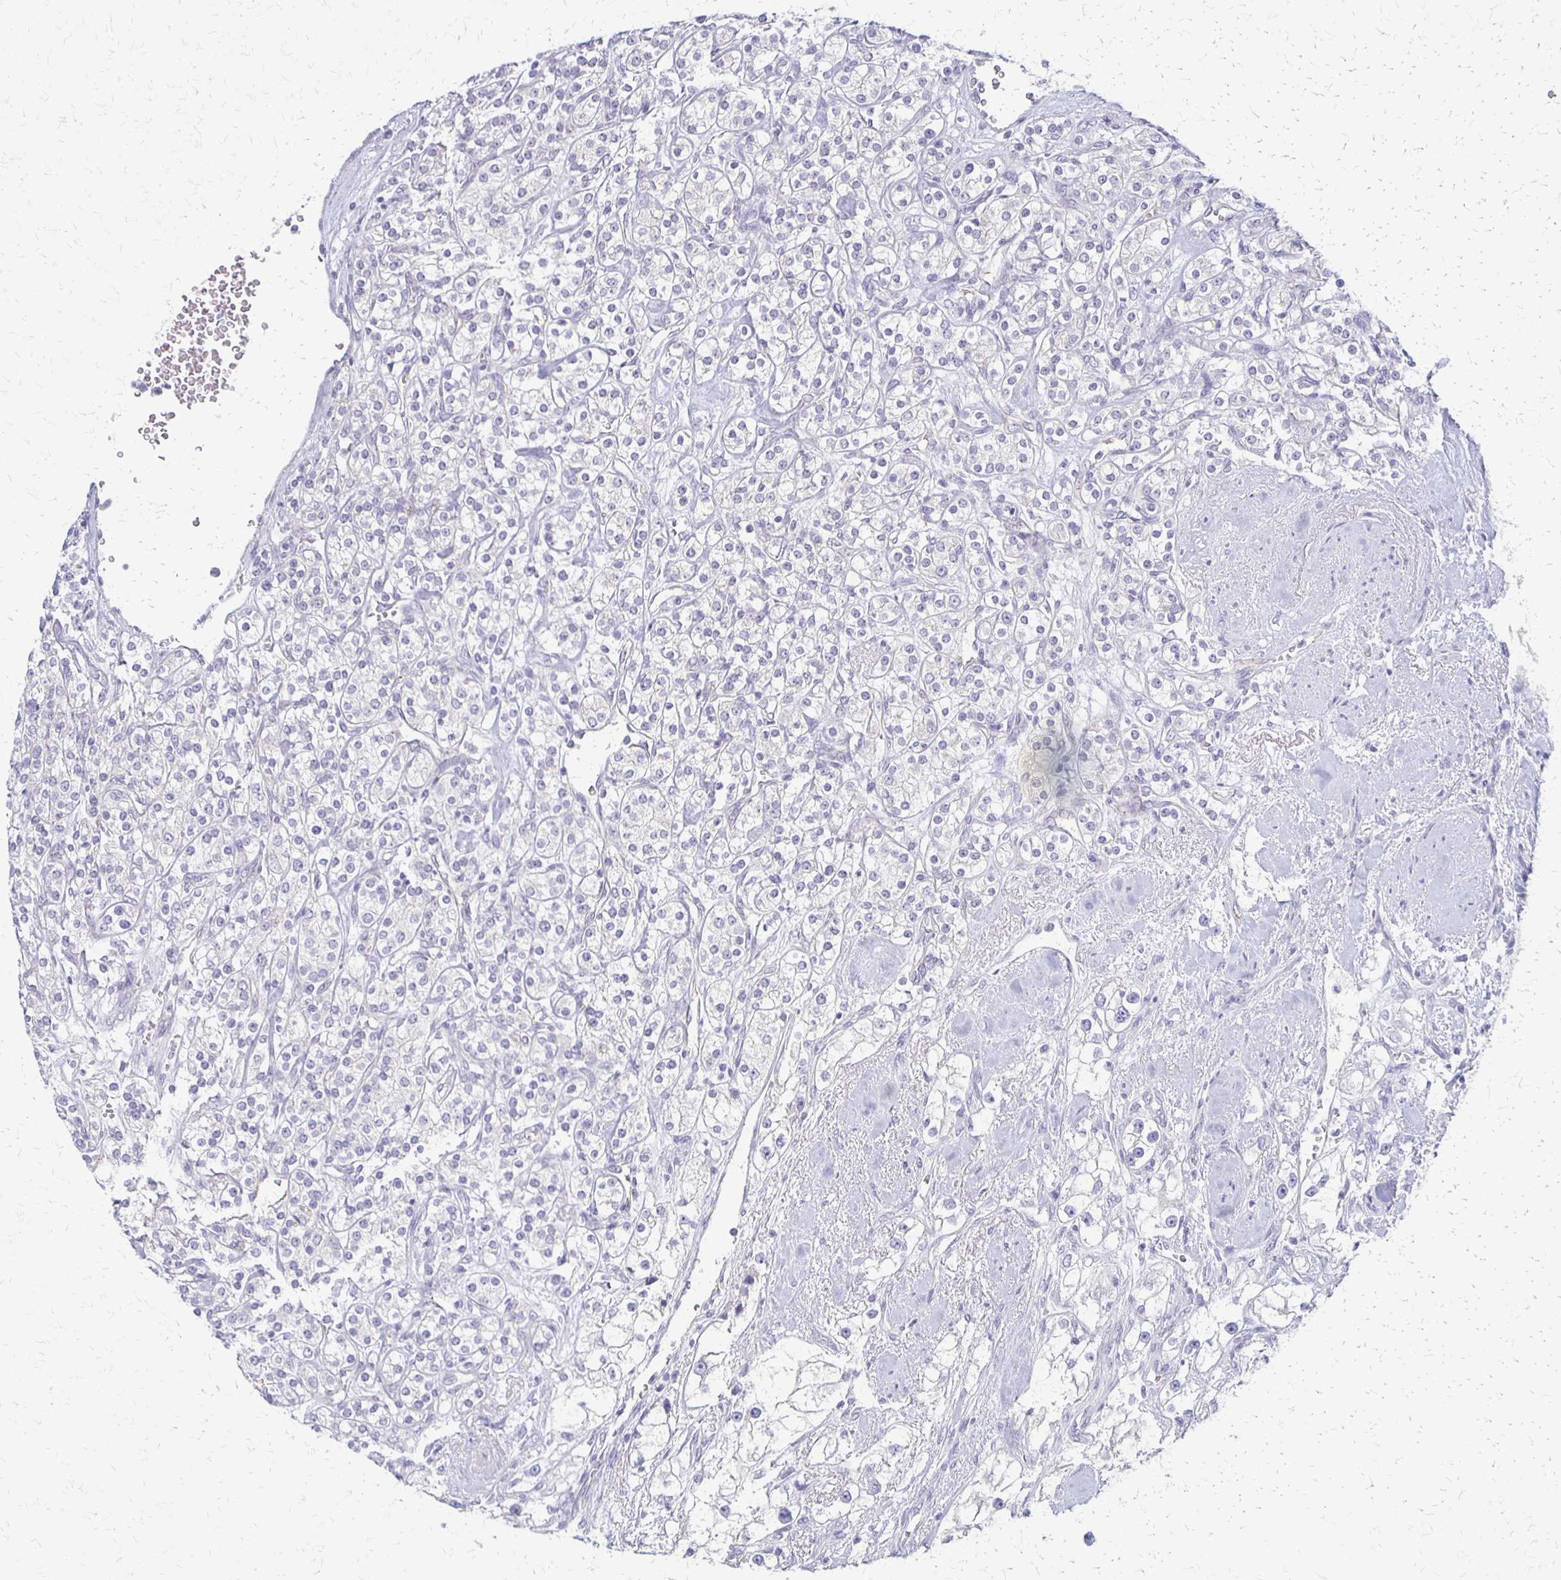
{"staining": {"intensity": "negative", "quantity": "none", "location": "none"}, "tissue": "renal cancer", "cell_type": "Tumor cells", "image_type": "cancer", "snomed": [{"axis": "morphology", "description": "Adenocarcinoma, NOS"}, {"axis": "topography", "description": "Kidney"}], "caption": "Human renal adenocarcinoma stained for a protein using immunohistochemistry shows no positivity in tumor cells.", "gene": "RHOC", "patient": {"sex": "male", "age": 77}}